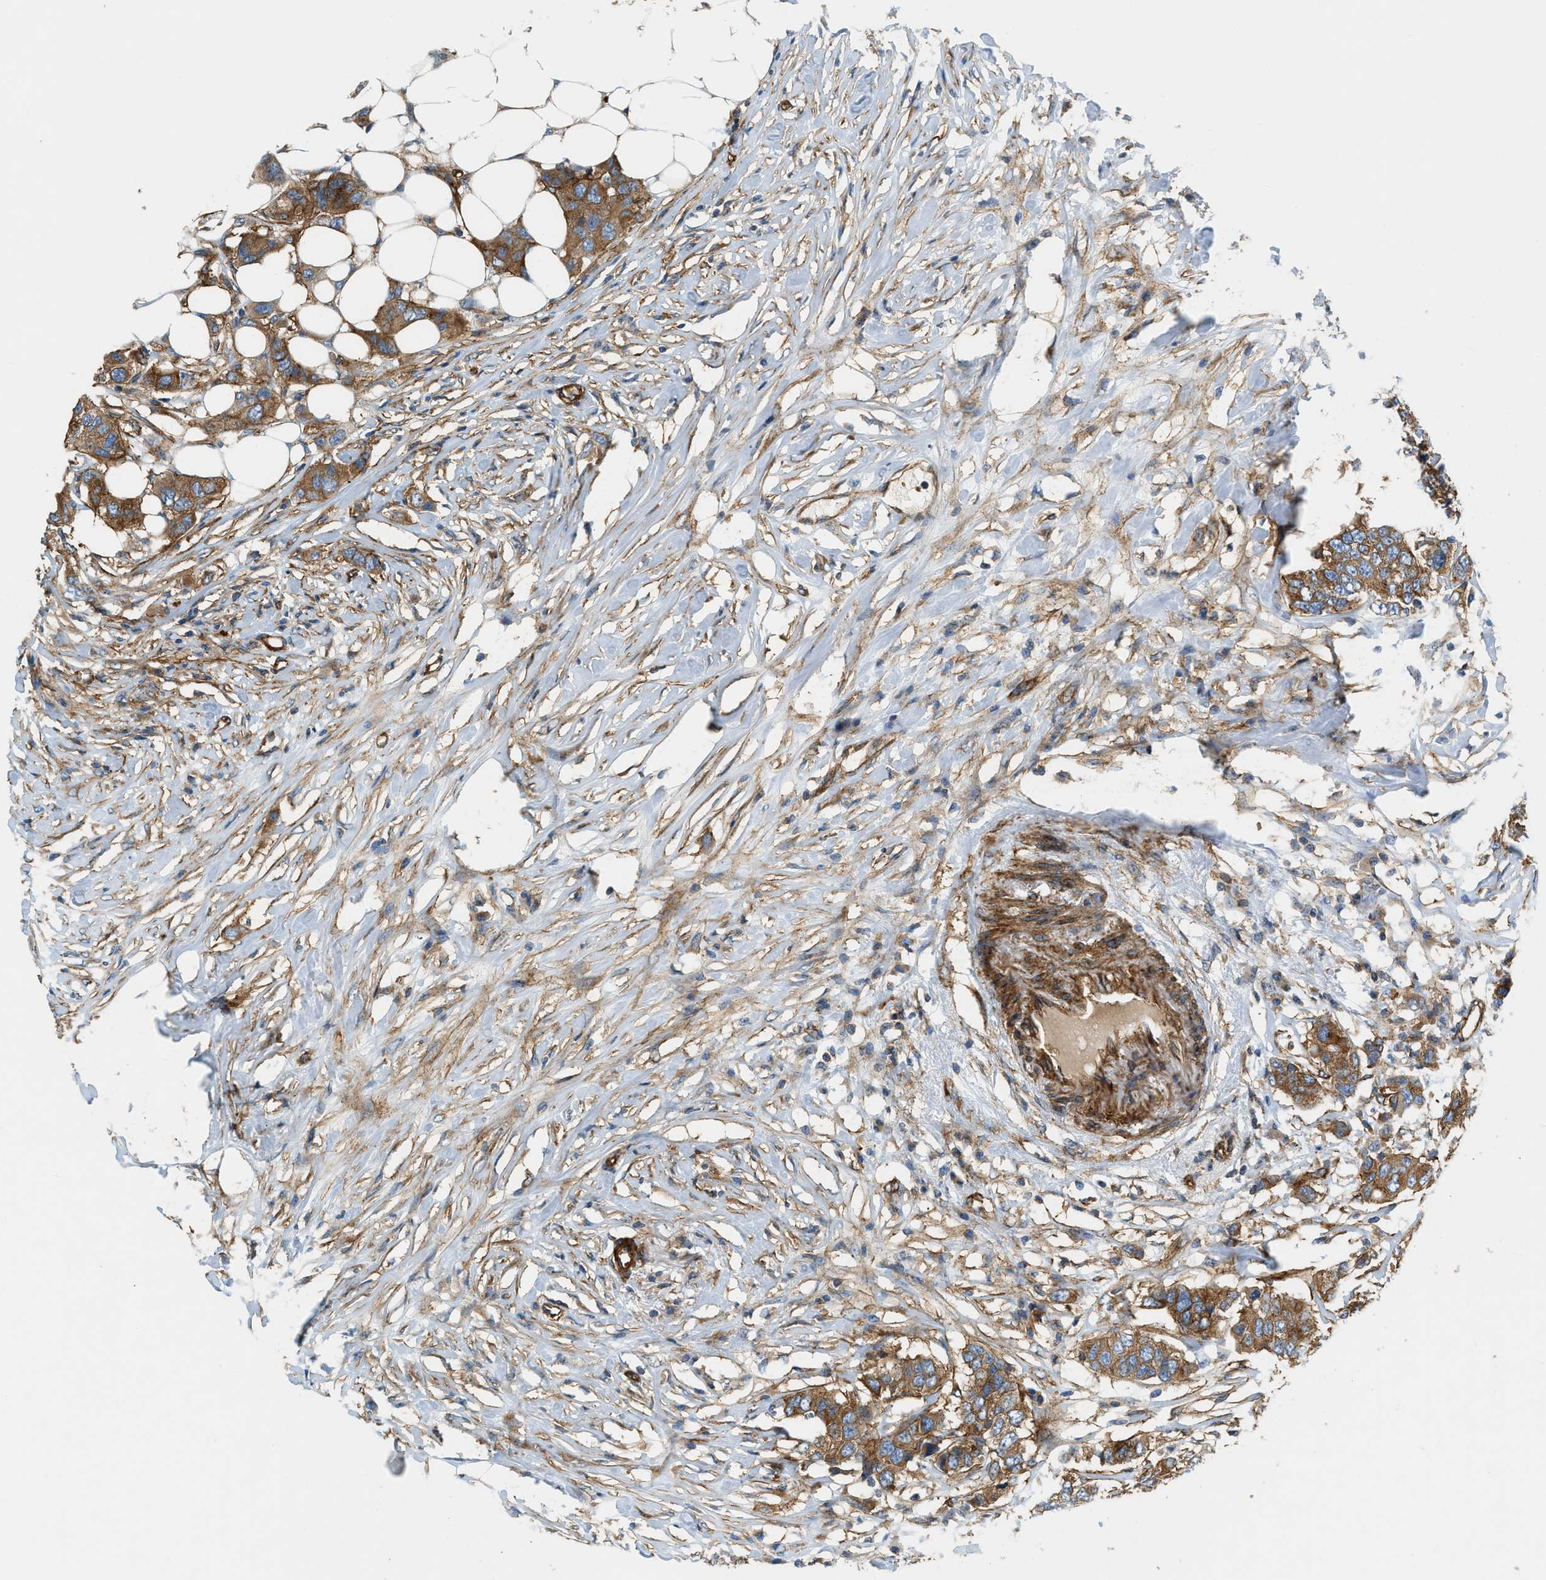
{"staining": {"intensity": "moderate", "quantity": ">75%", "location": "cytoplasmic/membranous"}, "tissue": "breast cancer", "cell_type": "Tumor cells", "image_type": "cancer", "snomed": [{"axis": "morphology", "description": "Duct carcinoma"}, {"axis": "topography", "description": "Breast"}], "caption": "A medium amount of moderate cytoplasmic/membranous expression is appreciated in approximately >75% of tumor cells in breast invasive ductal carcinoma tissue.", "gene": "HIP1", "patient": {"sex": "female", "age": 50}}